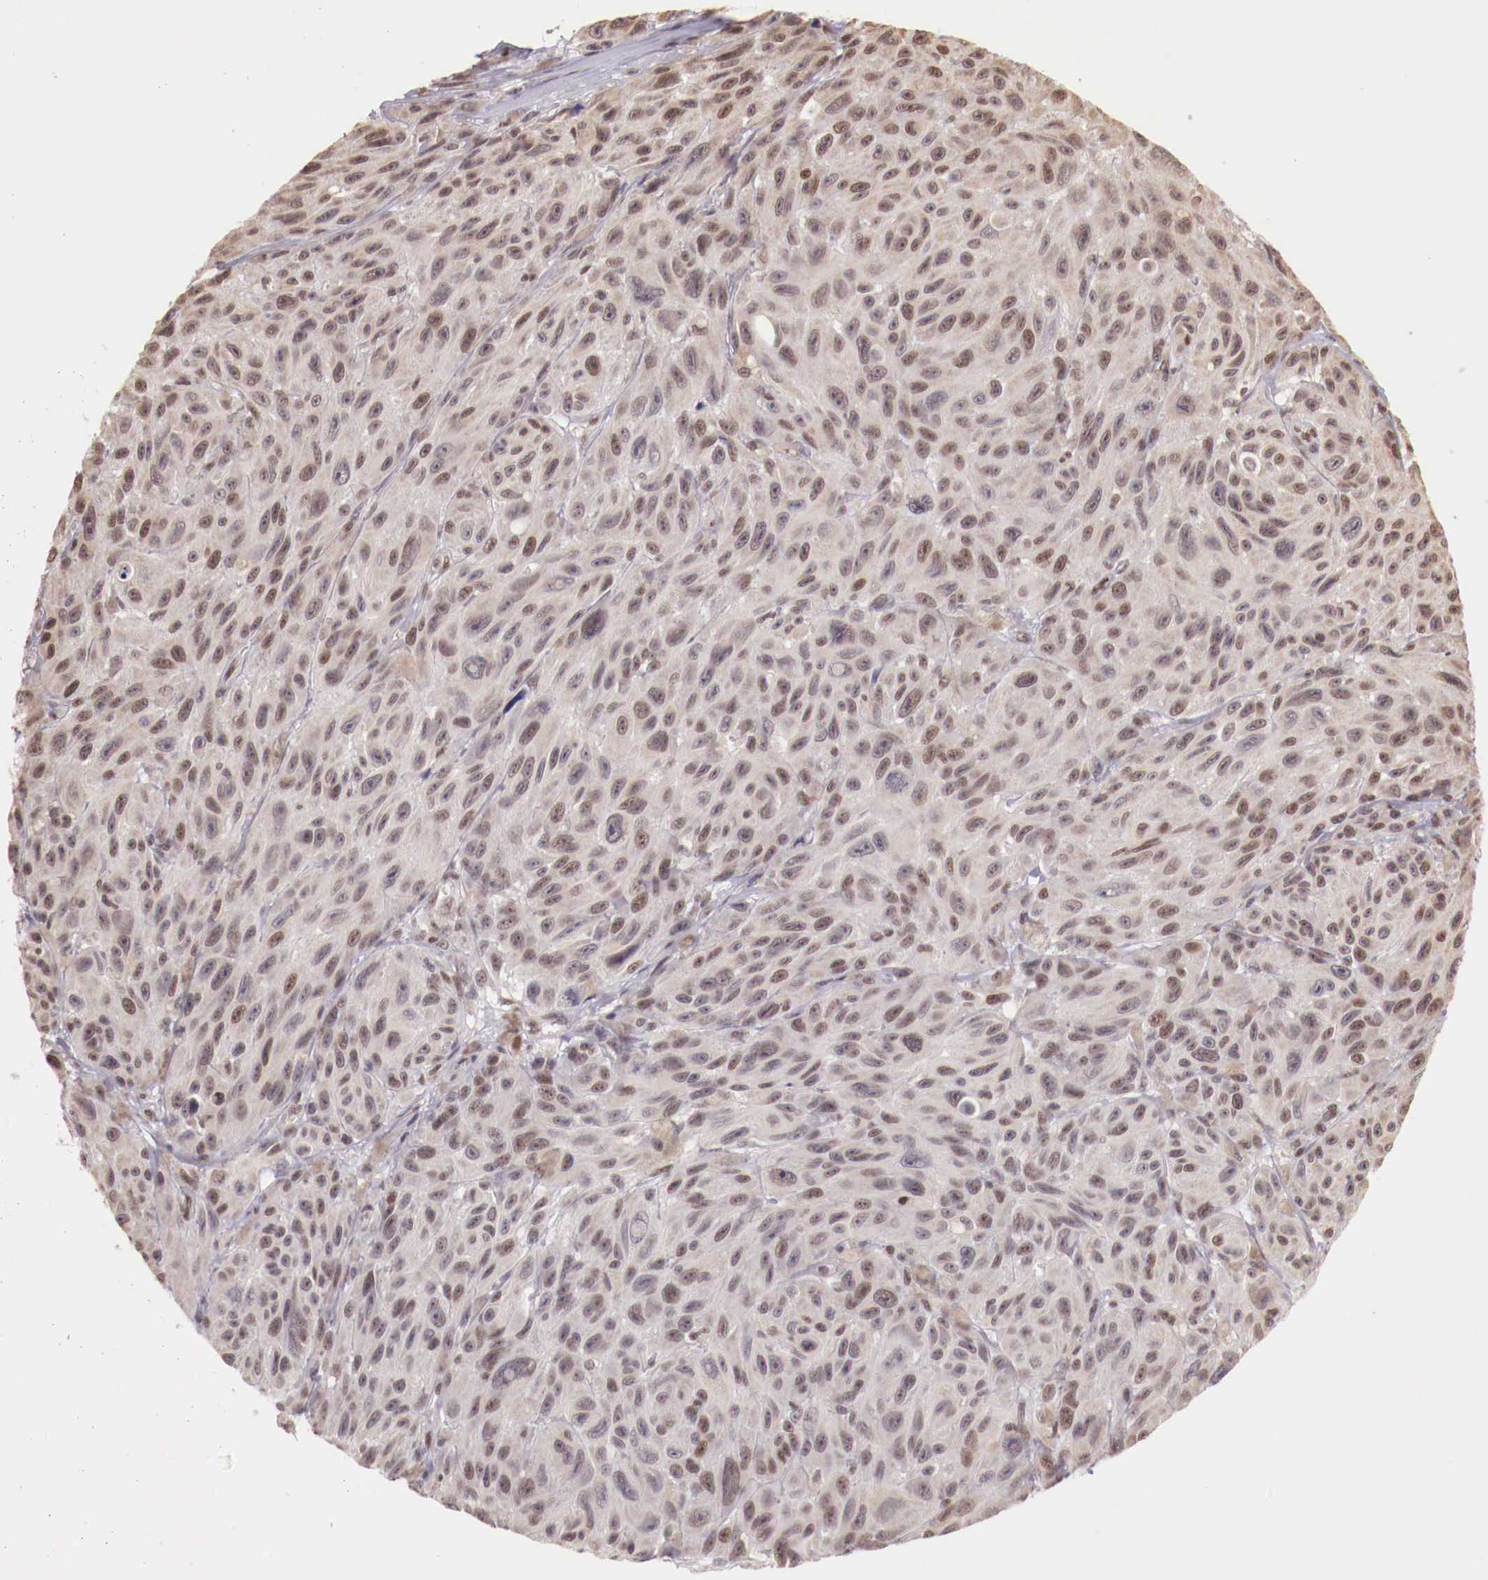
{"staining": {"intensity": "weak", "quantity": "25%-75%", "location": "nuclear"}, "tissue": "melanoma", "cell_type": "Tumor cells", "image_type": "cancer", "snomed": [{"axis": "morphology", "description": "Malignant melanoma, NOS"}, {"axis": "topography", "description": "Skin"}], "caption": "Protein staining shows weak nuclear staining in about 25%-75% of tumor cells in malignant melanoma. The protein is shown in brown color, while the nuclei are stained blue.", "gene": "SP1", "patient": {"sex": "male", "age": 70}}